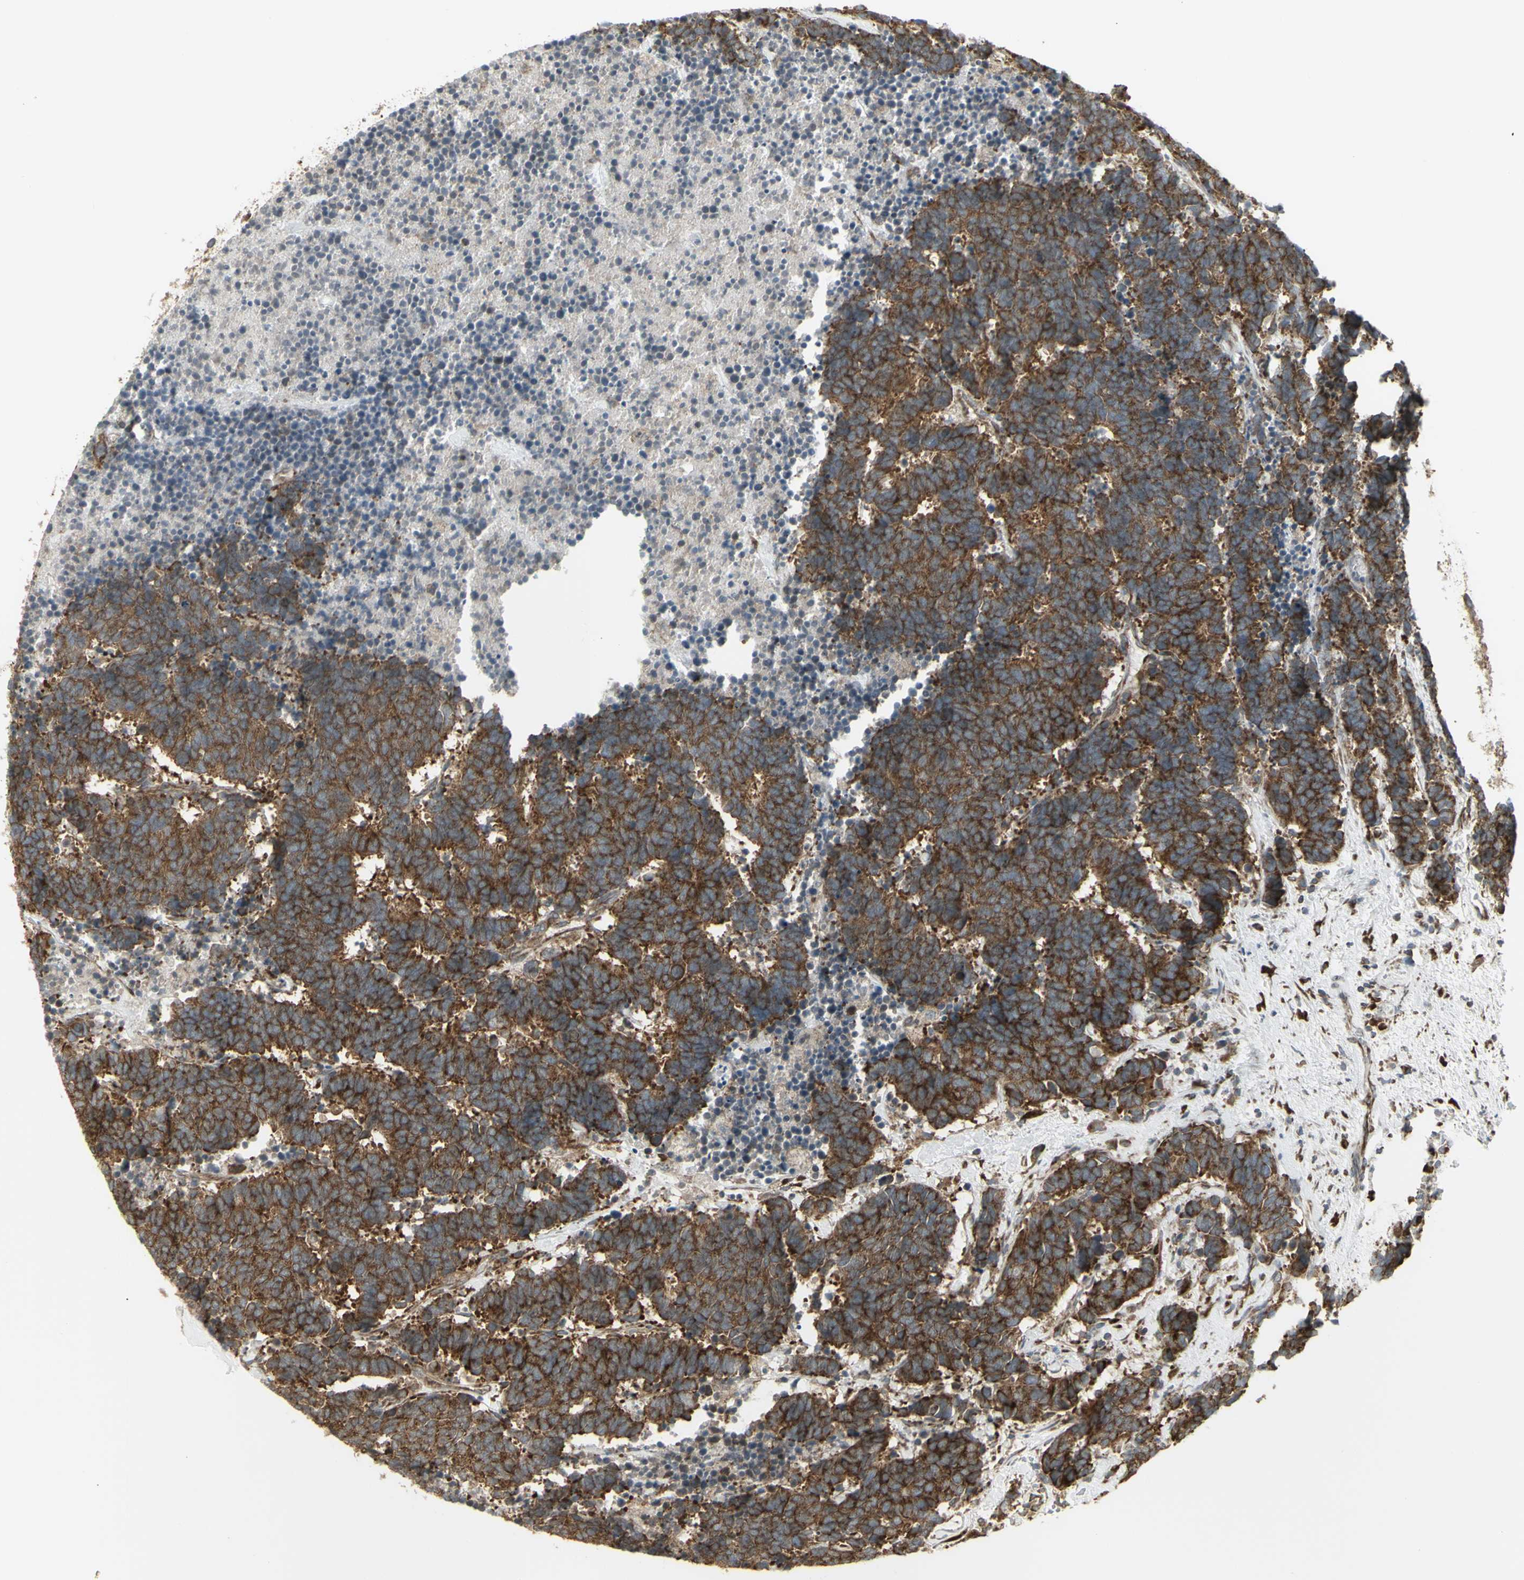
{"staining": {"intensity": "strong", "quantity": ">75%", "location": "cytoplasmic/membranous"}, "tissue": "carcinoid", "cell_type": "Tumor cells", "image_type": "cancer", "snomed": [{"axis": "morphology", "description": "Carcinoma, NOS"}, {"axis": "morphology", "description": "Carcinoid, malignant, NOS"}, {"axis": "topography", "description": "Urinary bladder"}], "caption": "IHC staining of carcinoid, which exhibits high levels of strong cytoplasmic/membranous staining in approximately >75% of tumor cells indicating strong cytoplasmic/membranous protein staining. The staining was performed using DAB (3,3'-diaminobenzidine) (brown) for protein detection and nuclei were counterstained in hematoxylin (blue).", "gene": "FKBP3", "patient": {"sex": "male", "age": 57}}